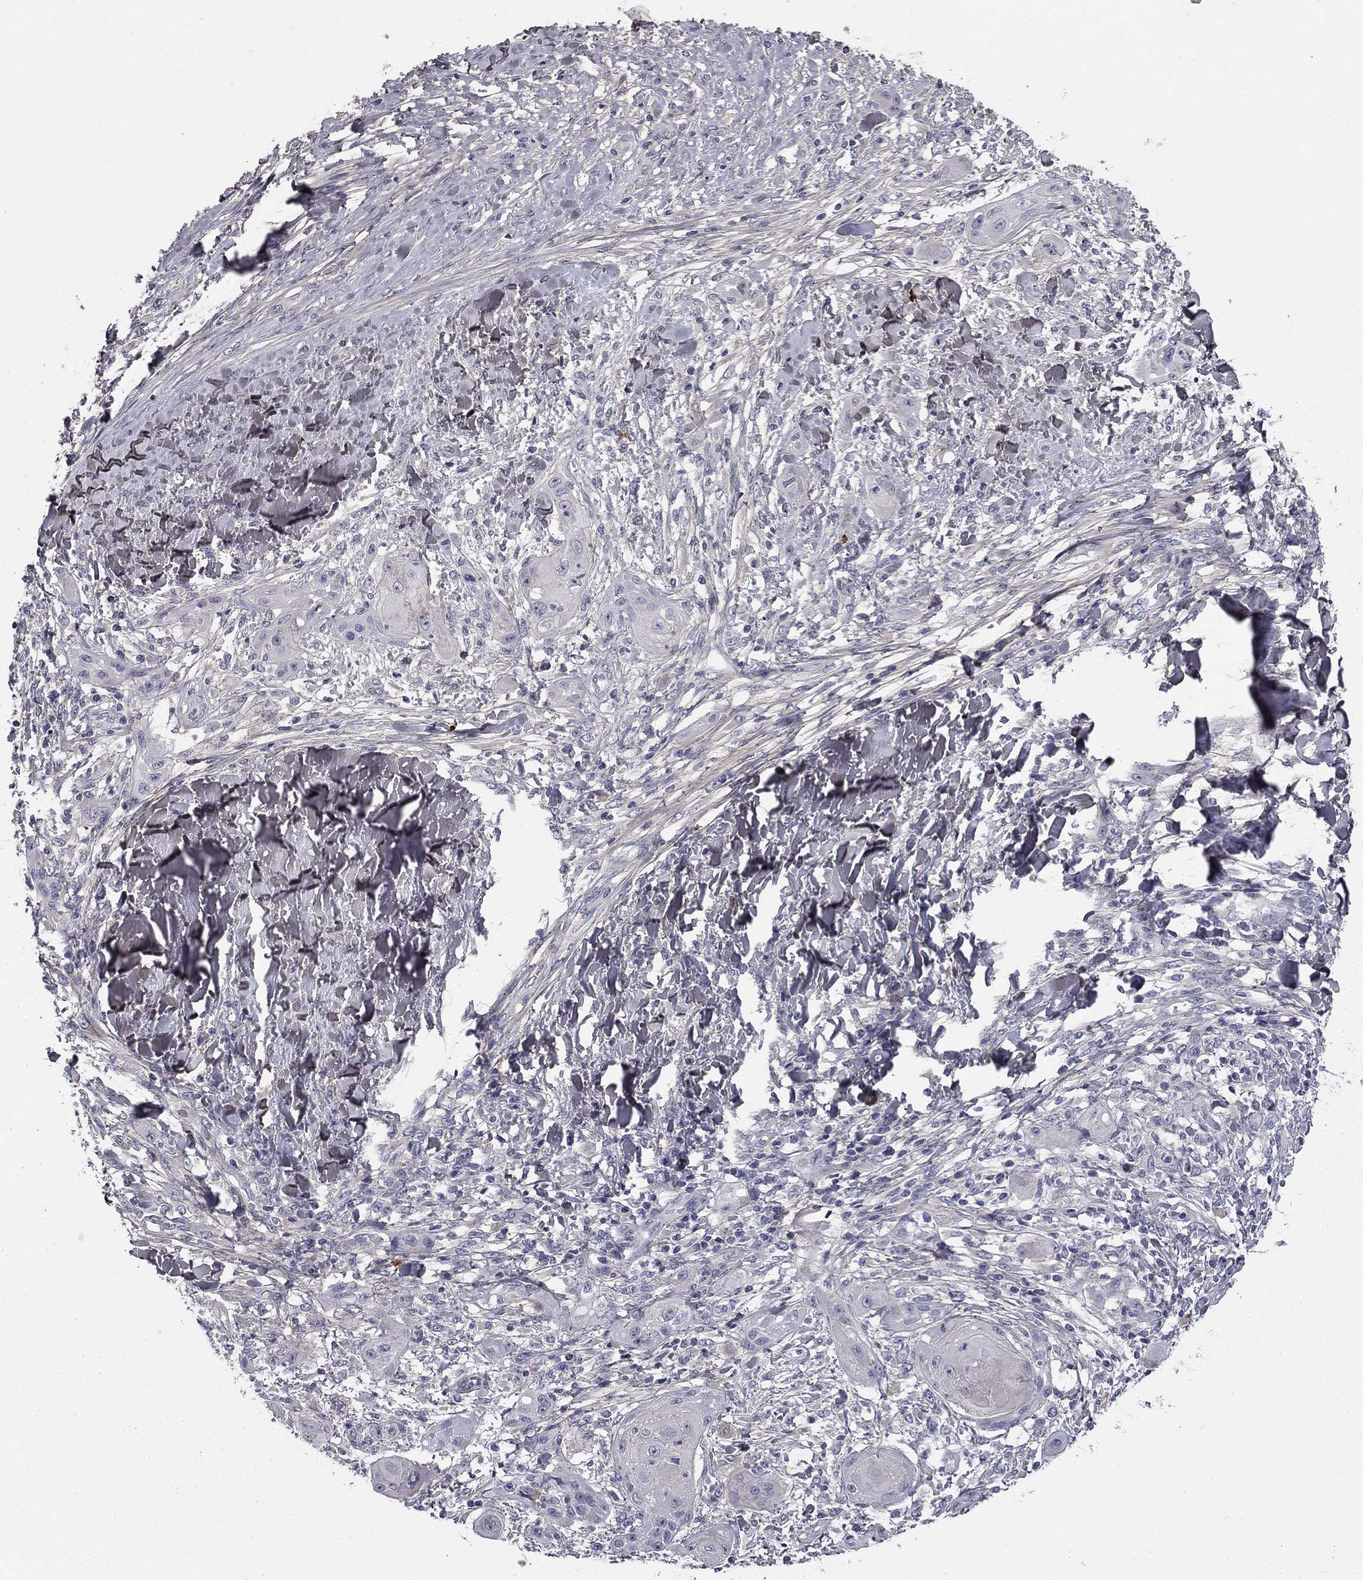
{"staining": {"intensity": "negative", "quantity": "none", "location": "none"}, "tissue": "skin cancer", "cell_type": "Tumor cells", "image_type": "cancer", "snomed": [{"axis": "morphology", "description": "Squamous cell carcinoma, NOS"}, {"axis": "topography", "description": "Skin"}], "caption": "There is no significant positivity in tumor cells of skin cancer.", "gene": "COL2A1", "patient": {"sex": "male", "age": 62}}